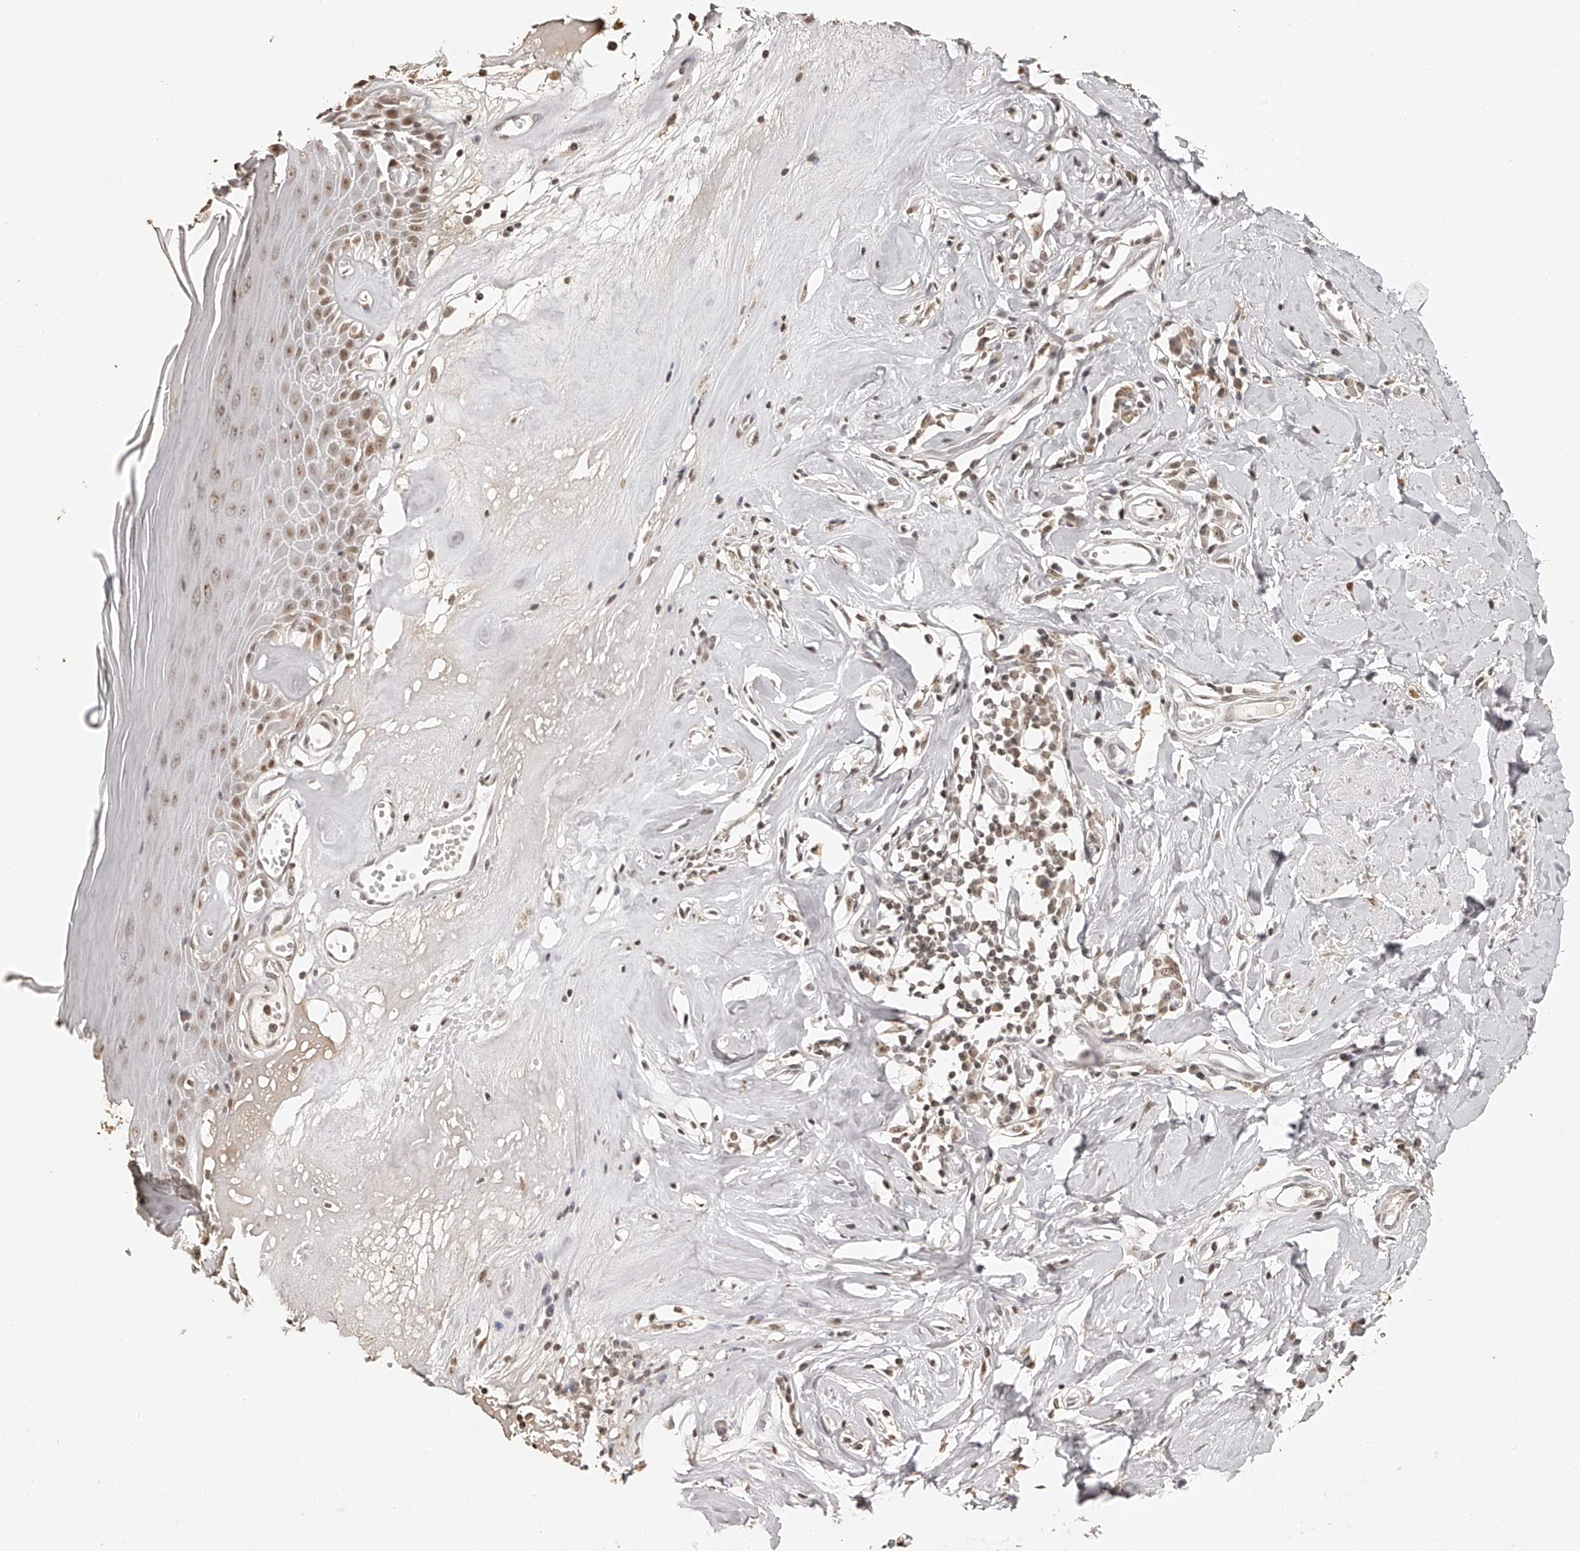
{"staining": {"intensity": "moderate", "quantity": "25%-75%", "location": "nuclear"}, "tissue": "skin", "cell_type": "Epidermal cells", "image_type": "normal", "snomed": [{"axis": "morphology", "description": "Normal tissue, NOS"}, {"axis": "morphology", "description": "Inflammation, NOS"}, {"axis": "topography", "description": "Vulva"}], "caption": "Immunohistochemistry photomicrograph of unremarkable skin: human skin stained using IHC reveals medium levels of moderate protein expression localized specifically in the nuclear of epidermal cells, appearing as a nuclear brown color.", "gene": "ZNF503", "patient": {"sex": "female", "age": 84}}